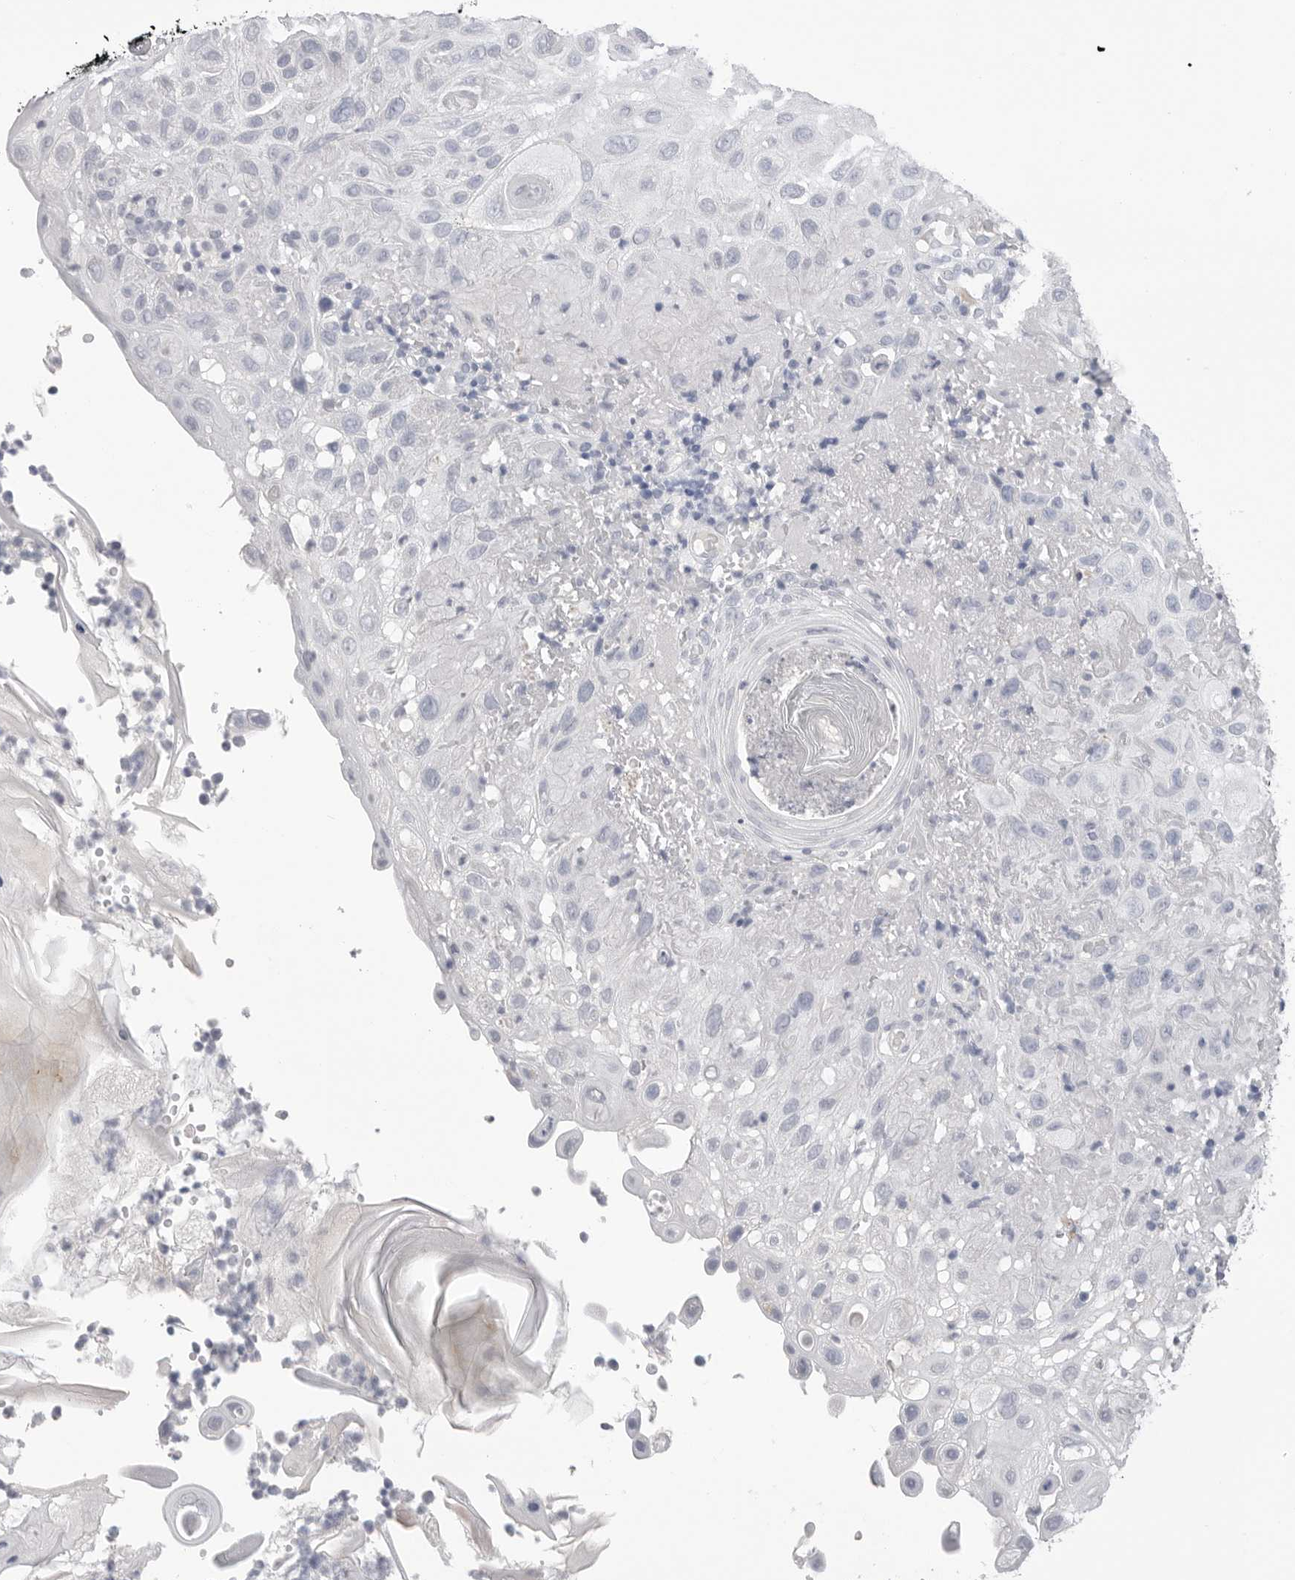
{"staining": {"intensity": "negative", "quantity": "none", "location": "none"}, "tissue": "skin cancer", "cell_type": "Tumor cells", "image_type": "cancer", "snomed": [{"axis": "morphology", "description": "Normal tissue, NOS"}, {"axis": "morphology", "description": "Squamous cell carcinoma, NOS"}, {"axis": "topography", "description": "Skin"}], "caption": "Tumor cells show no significant expression in skin squamous cell carcinoma.", "gene": "CPB1", "patient": {"sex": "female", "age": 96}}